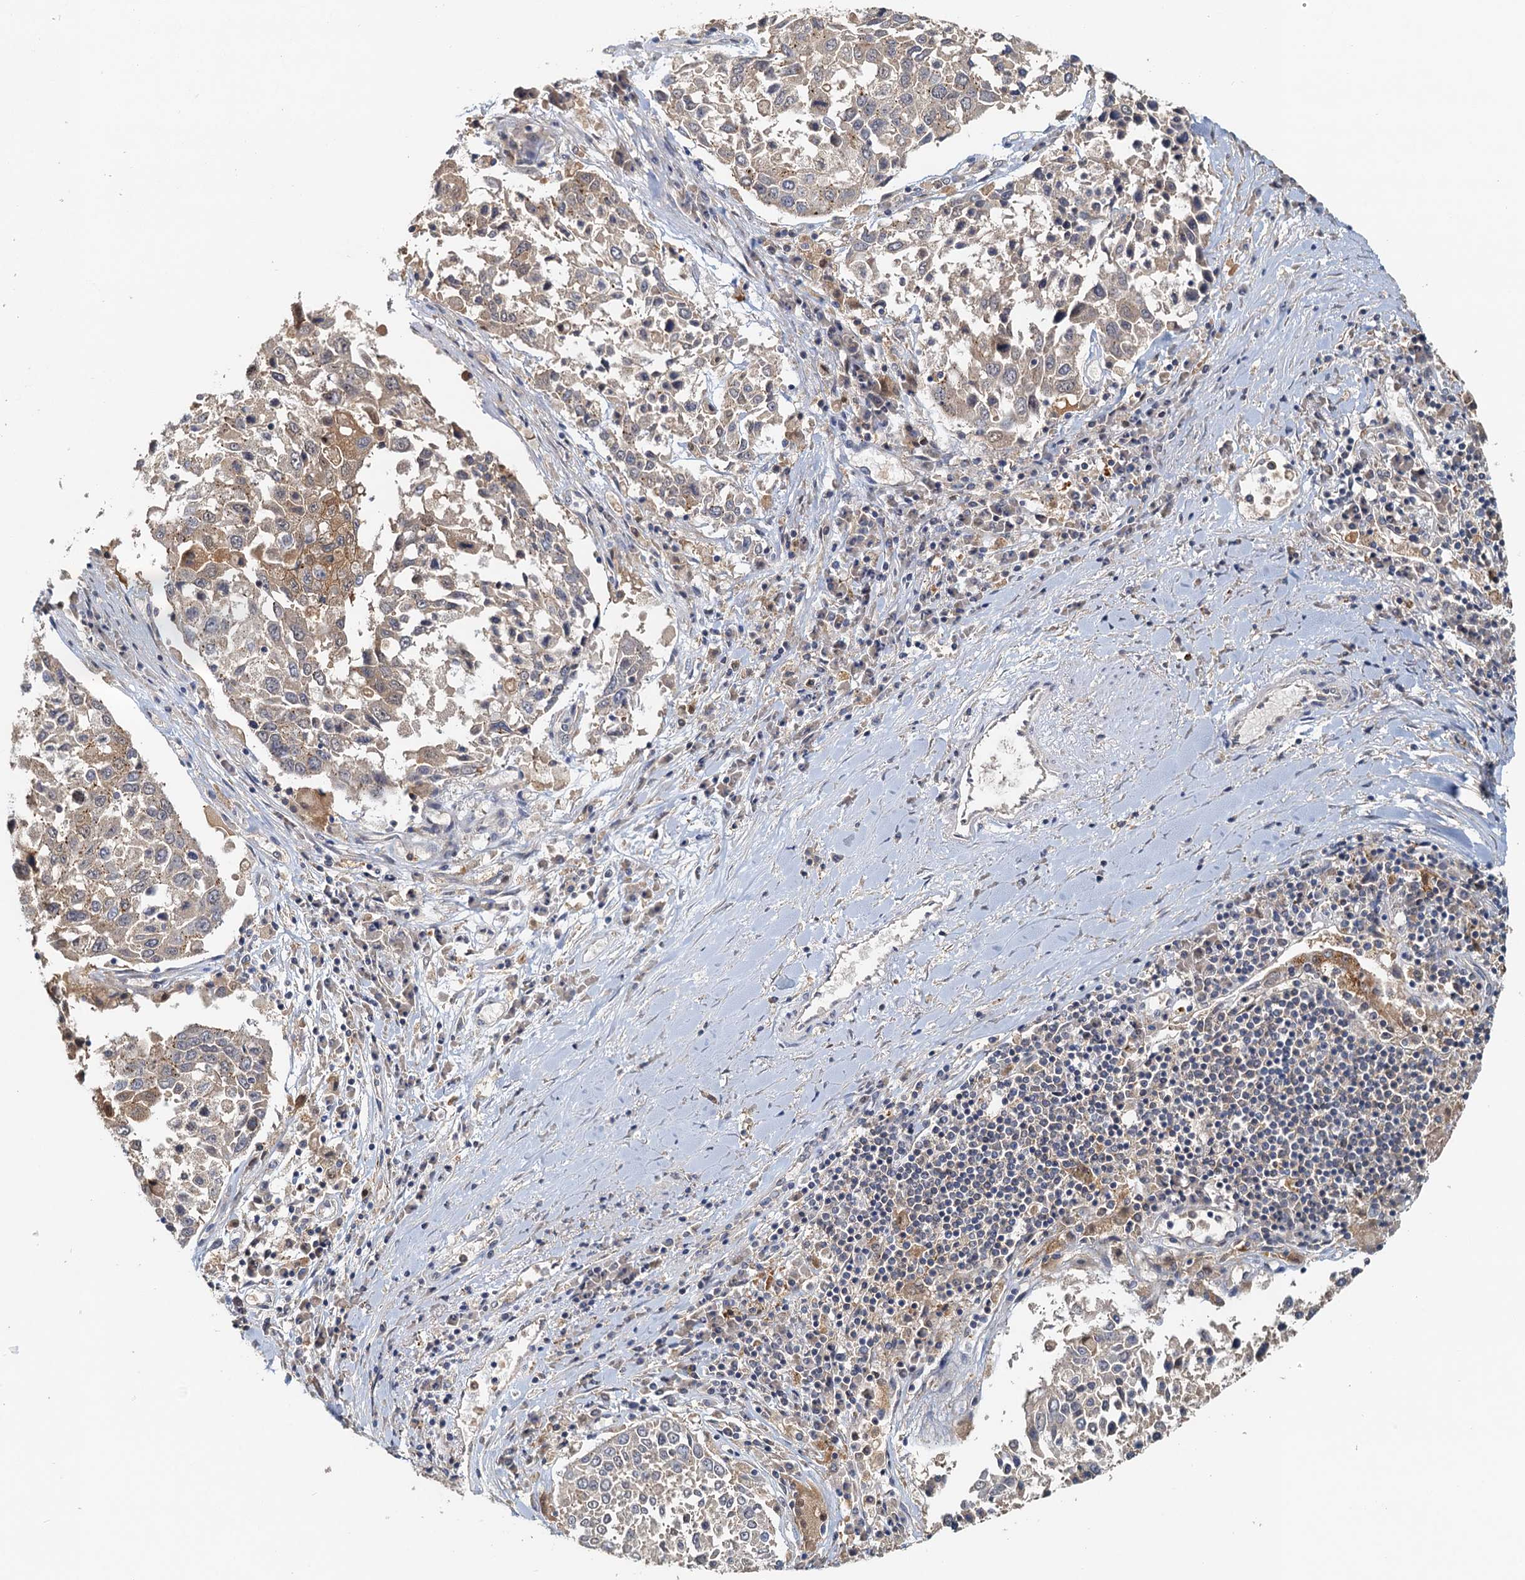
{"staining": {"intensity": "moderate", "quantity": "25%-75%", "location": "cytoplasmic/membranous"}, "tissue": "lung cancer", "cell_type": "Tumor cells", "image_type": "cancer", "snomed": [{"axis": "morphology", "description": "Squamous cell carcinoma, NOS"}, {"axis": "topography", "description": "Lung"}], "caption": "There is medium levels of moderate cytoplasmic/membranous positivity in tumor cells of squamous cell carcinoma (lung), as demonstrated by immunohistochemical staining (brown color).", "gene": "TOLLIP", "patient": {"sex": "male", "age": 65}}